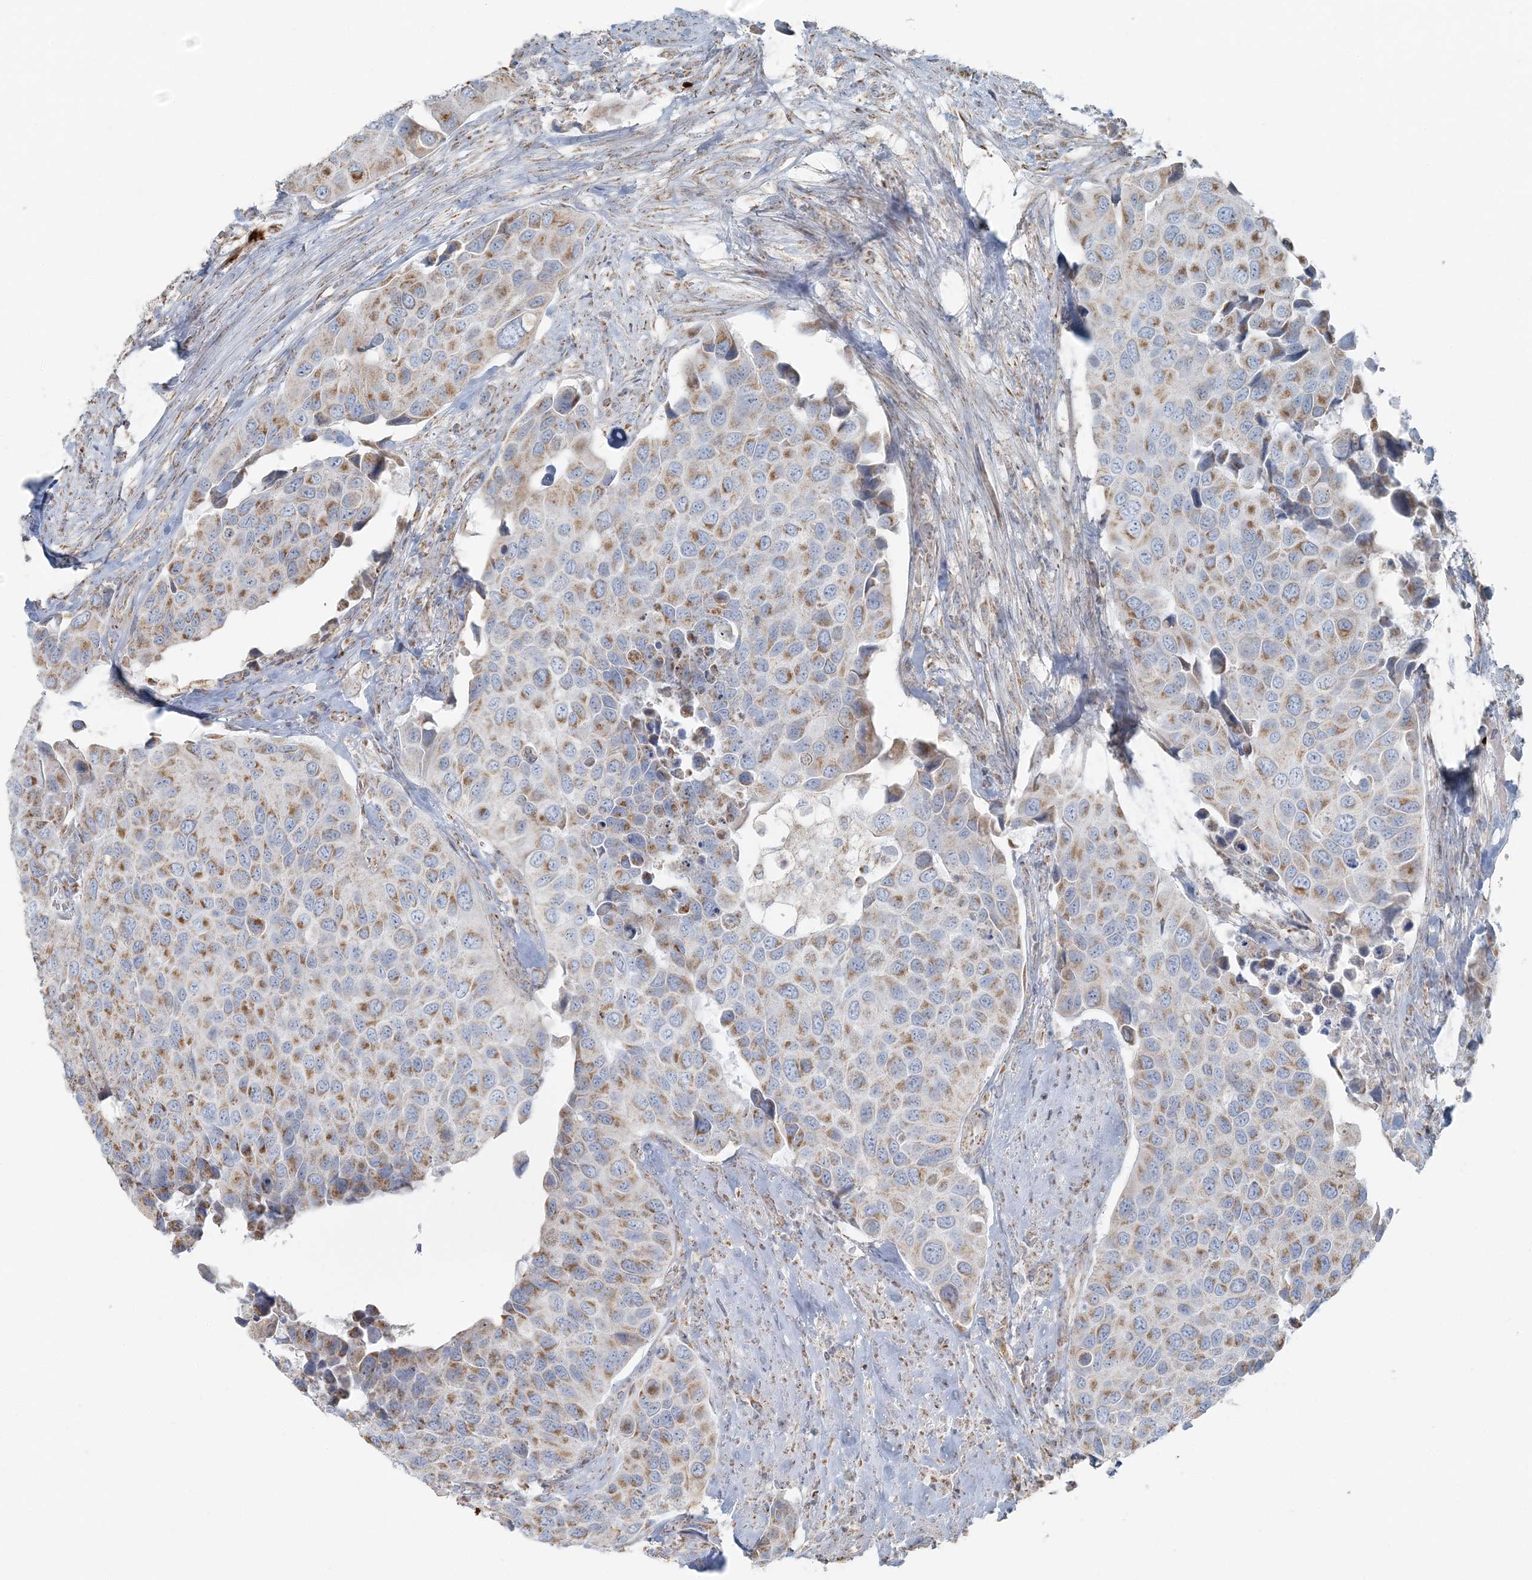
{"staining": {"intensity": "moderate", "quantity": ">75%", "location": "cytoplasmic/membranous"}, "tissue": "urothelial cancer", "cell_type": "Tumor cells", "image_type": "cancer", "snomed": [{"axis": "morphology", "description": "Urothelial carcinoma, High grade"}, {"axis": "topography", "description": "Urinary bladder"}], "caption": "Tumor cells show medium levels of moderate cytoplasmic/membranous staining in about >75% of cells in human high-grade urothelial carcinoma.", "gene": "SLC22A16", "patient": {"sex": "male", "age": 74}}